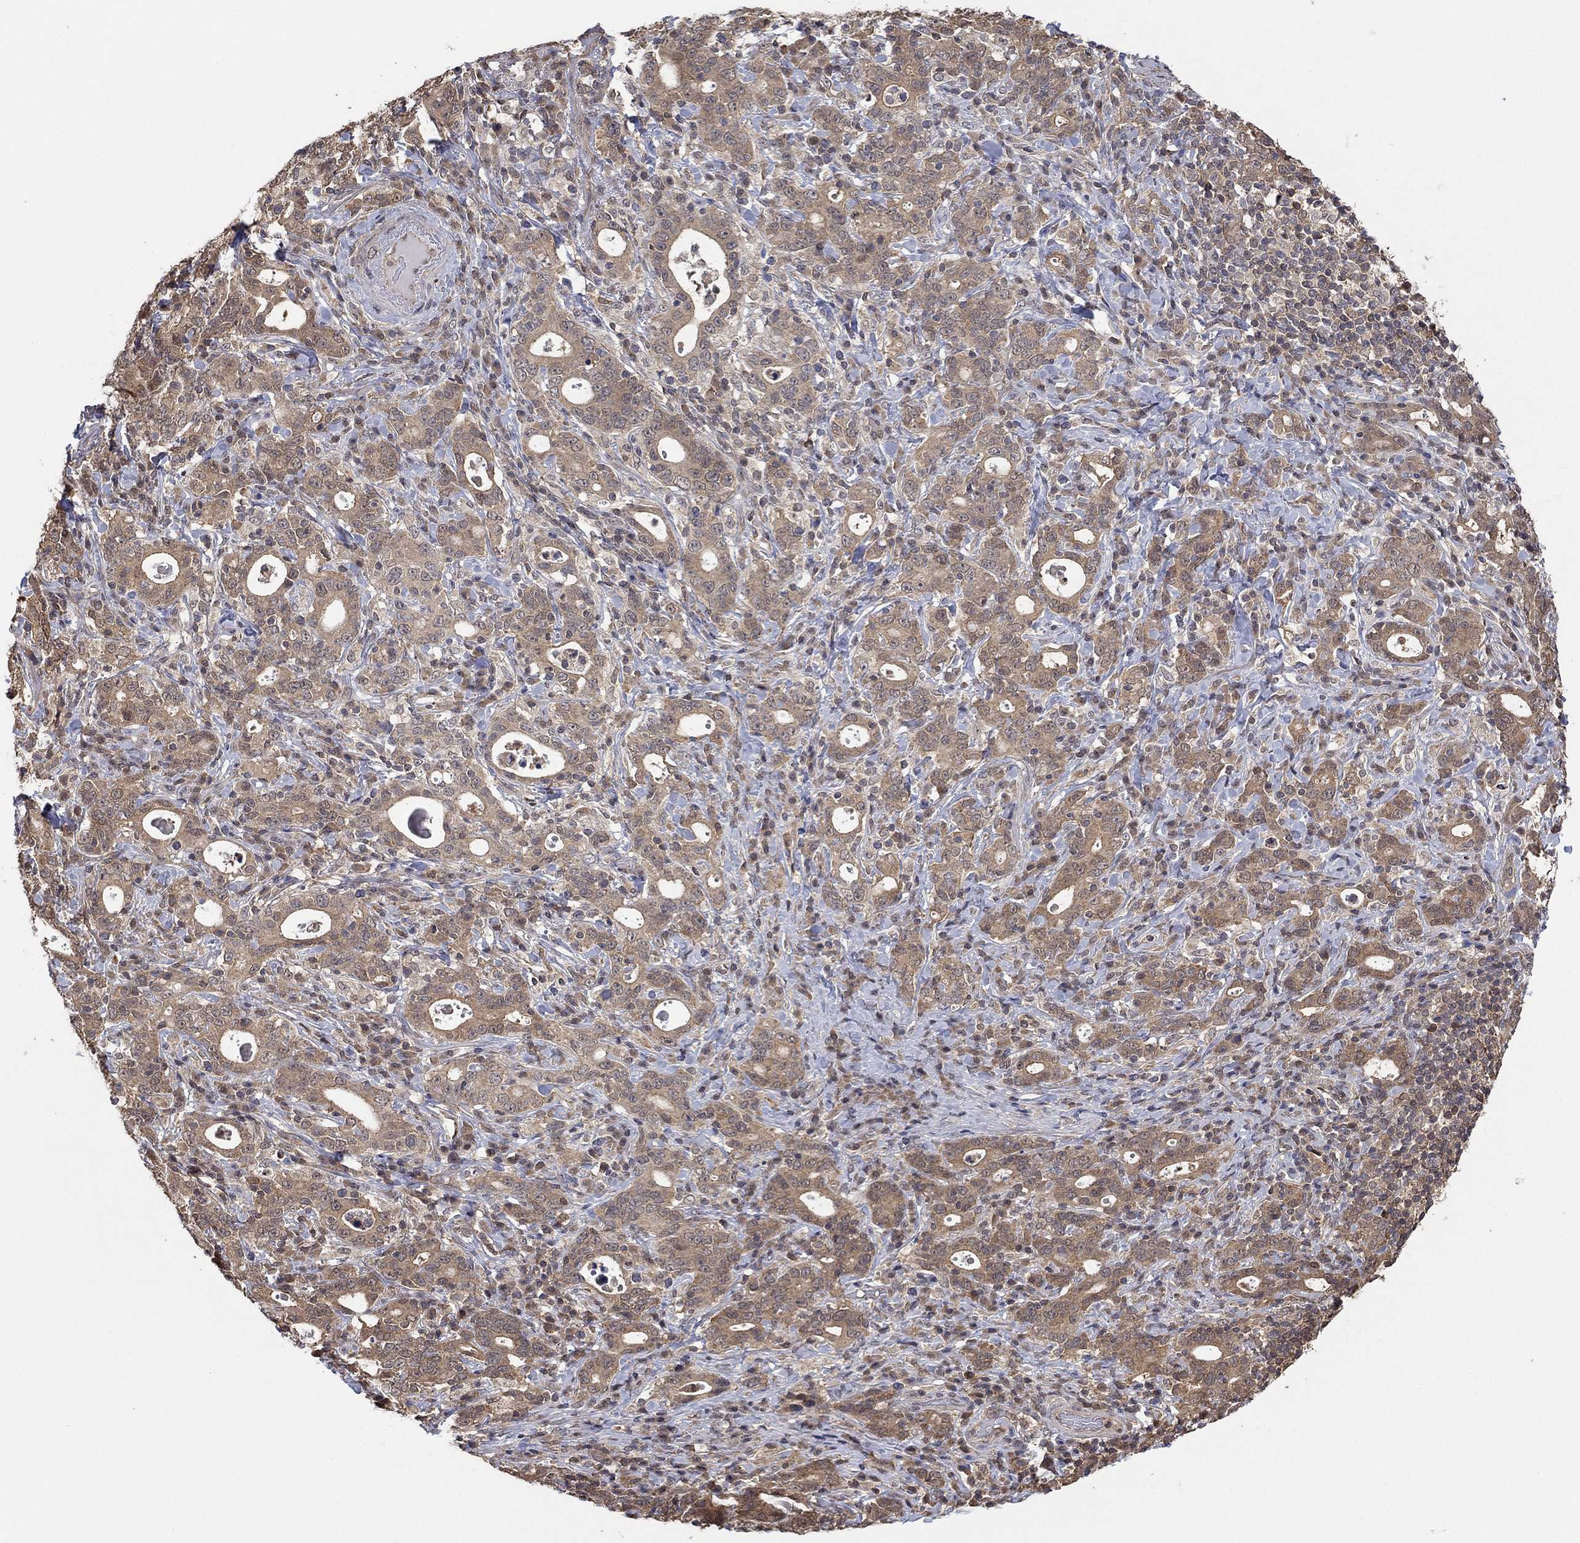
{"staining": {"intensity": "moderate", "quantity": "<25%", "location": "cytoplasmic/membranous"}, "tissue": "stomach cancer", "cell_type": "Tumor cells", "image_type": "cancer", "snomed": [{"axis": "morphology", "description": "Adenocarcinoma, NOS"}, {"axis": "topography", "description": "Stomach"}], "caption": "This micrograph exhibits IHC staining of human adenocarcinoma (stomach), with low moderate cytoplasmic/membranous expression in approximately <25% of tumor cells.", "gene": "RNF114", "patient": {"sex": "male", "age": 79}}